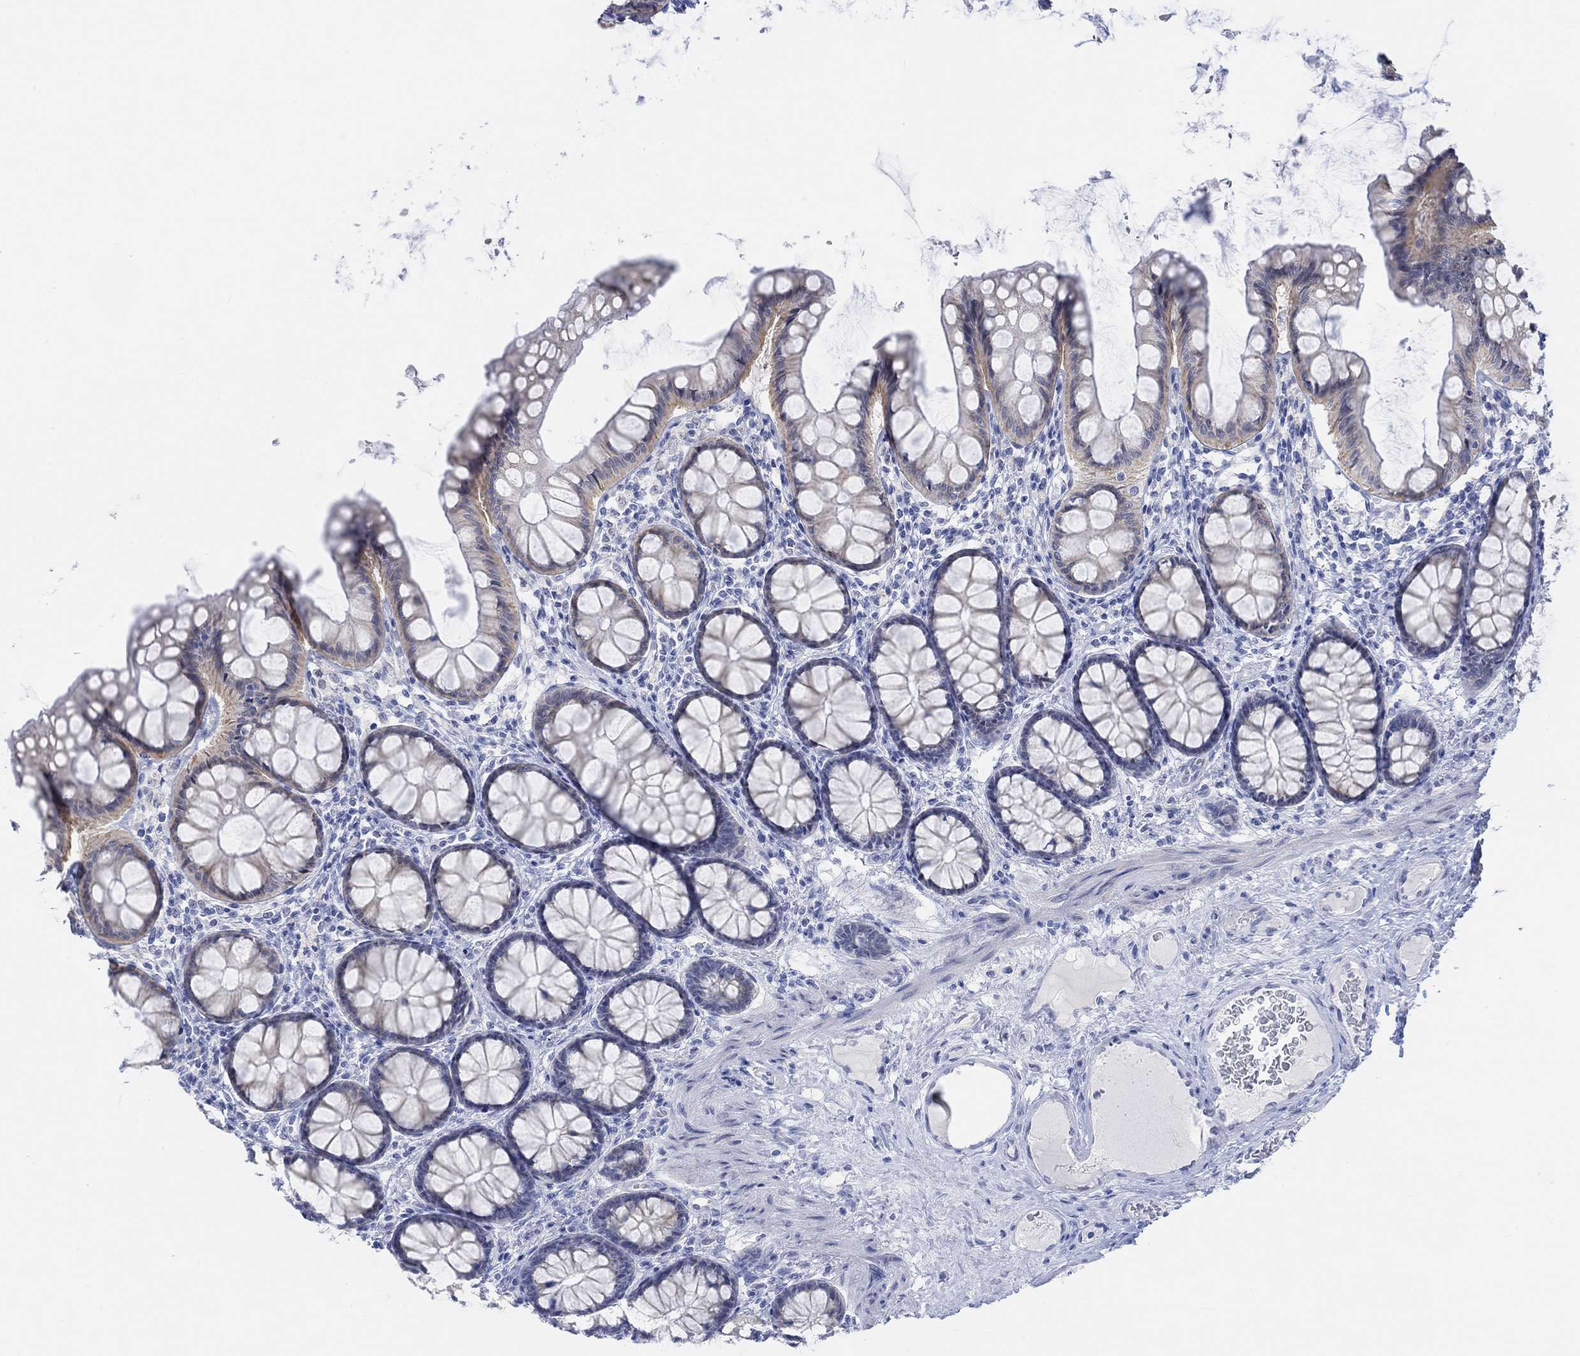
{"staining": {"intensity": "negative", "quantity": "none", "location": "none"}, "tissue": "colon", "cell_type": "Endothelial cells", "image_type": "normal", "snomed": [{"axis": "morphology", "description": "Normal tissue, NOS"}, {"axis": "topography", "description": "Colon"}], "caption": "Image shows no protein expression in endothelial cells of normal colon.", "gene": "AK8", "patient": {"sex": "female", "age": 65}}